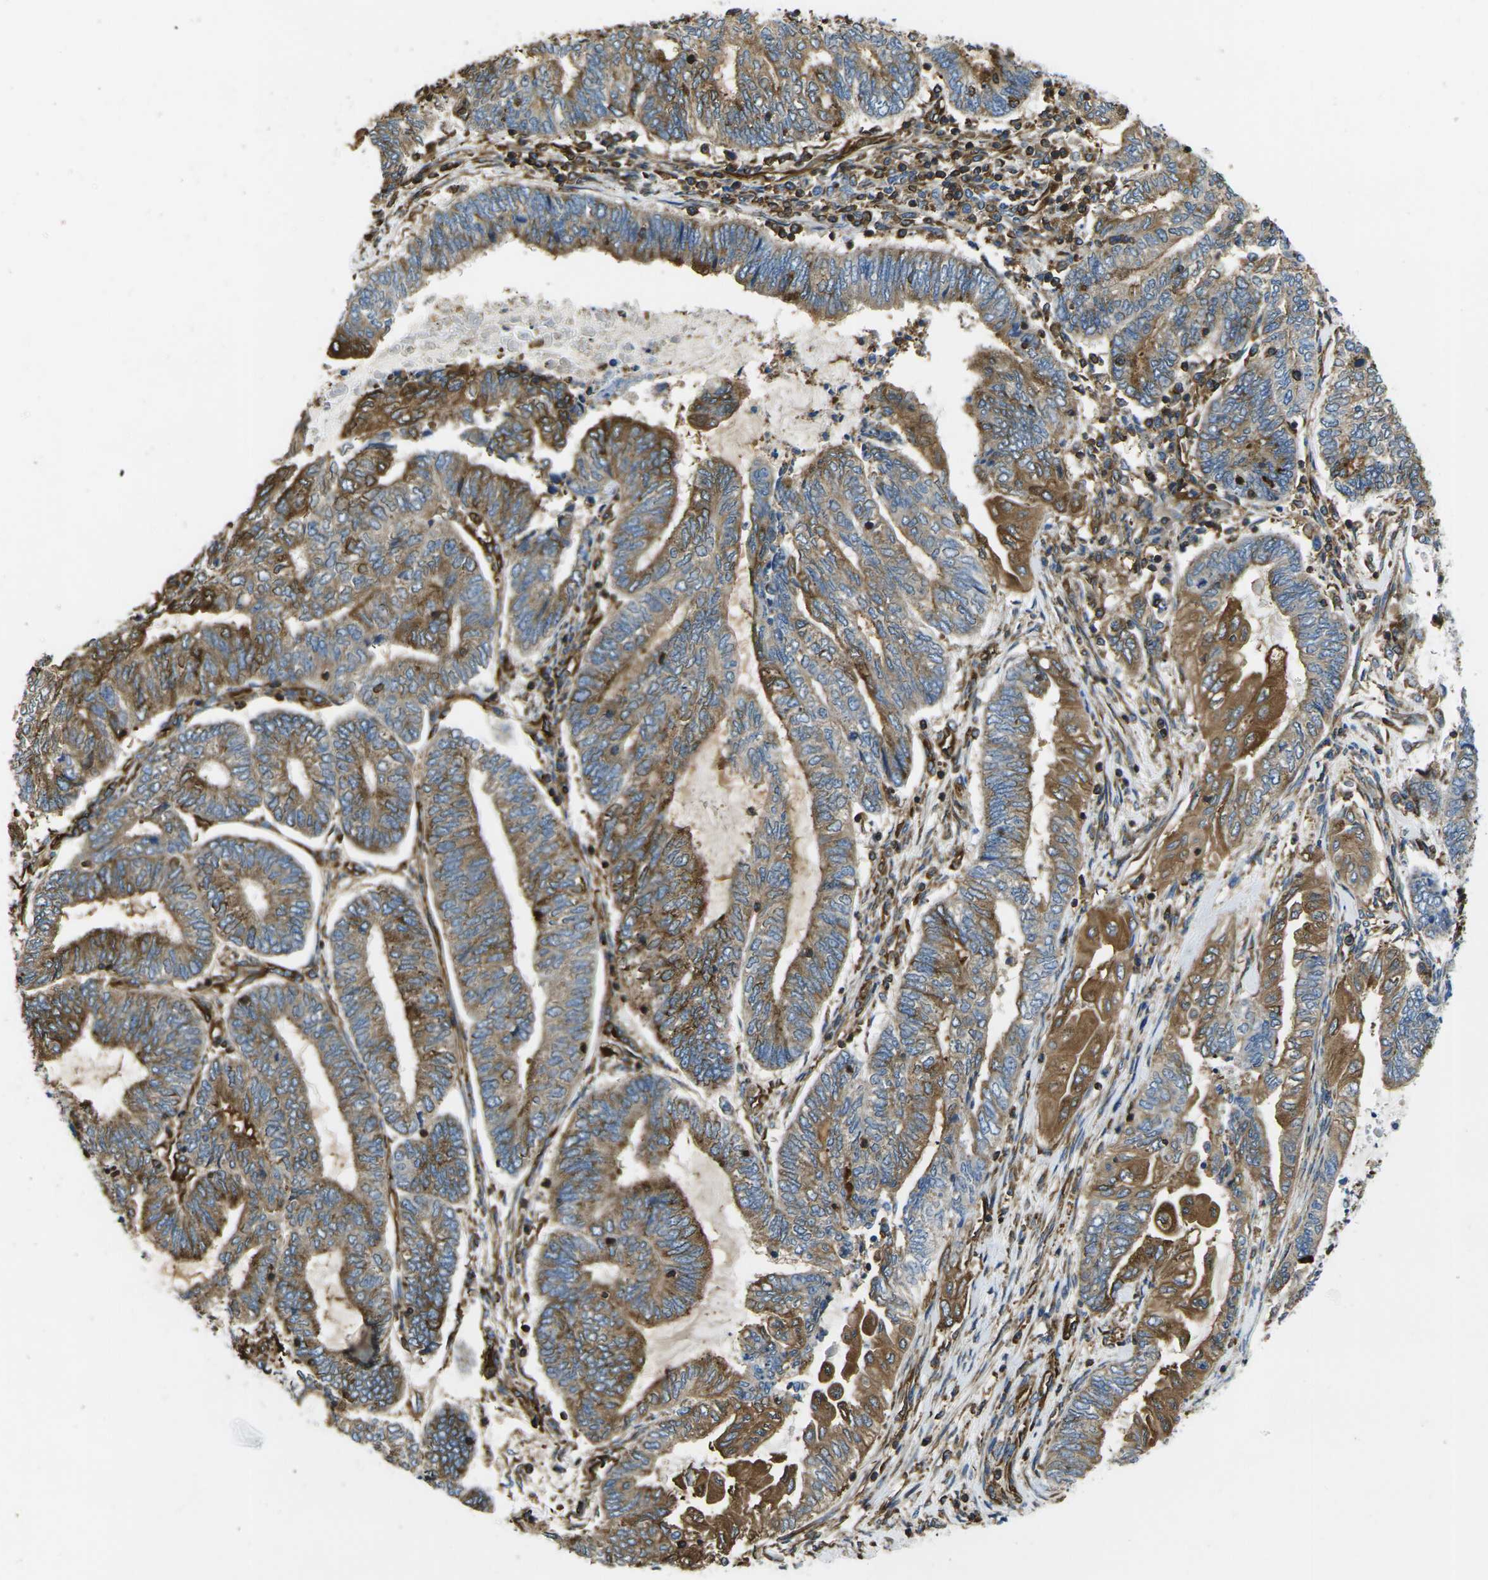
{"staining": {"intensity": "moderate", "quantity": ">75%", "location": "cytoplasmic/membranous"}, "tissue": "endometrial cancer", "cell_type": "Tumor cells", "image_type": "cancer", "snomed": [{"axis": "morphology", "description": "Adenocarcinoma, NOS"}, {"axis": "topography", "description": "Uterus"}, {"axis": "topography", "description": "Endometrium"}], "caption": "Tumor cells display moderate cytoplasmic/membranous expression in about >75% of cells in endometrial cancer. (IHC, brightfield microscopy, high magnification).", "gene": "FAM110D", "patient": {"sex": "female", "age": 70}}